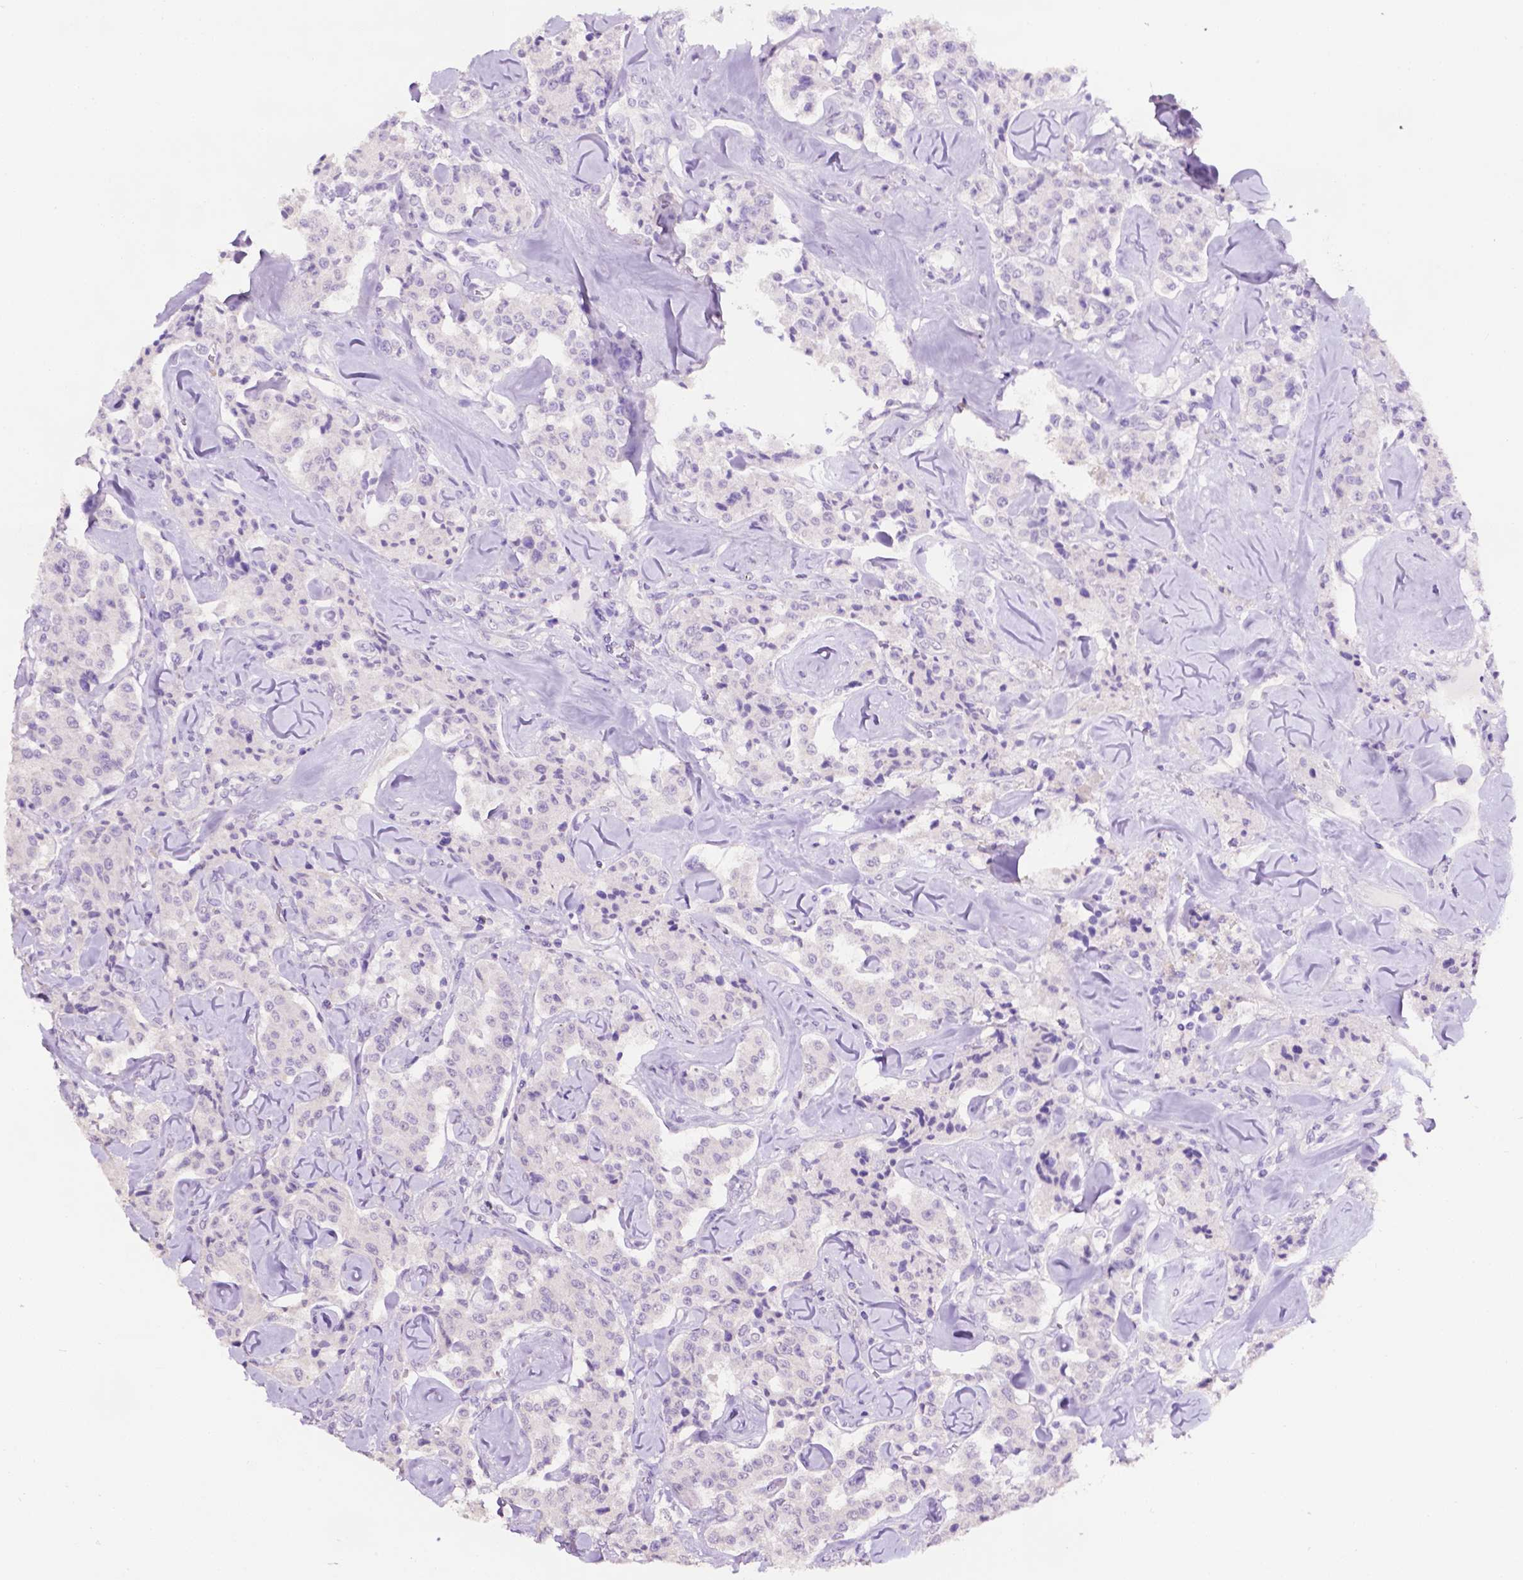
{"staining": {"intensity": "negative", "quantity": "none", "location": "none"}, "tissue": "carcinoid", "cell_type": "Tumor cells", "image_type": "cancer", "snomed": [{"axis": "morphology", "description": "Carcinoid, malignant, NOS"}, {"axis": "topography", "description": "Pancreas"}], "caption": "DAB immunohistochemical staining of human carcinoid demonstrates no significant expression in tumor cells. Brightfield microscopy of immunohistochemistry (IHC) stained with DAB (brown) and hematoxylin (blue), captured at high magnification.", "gene": "TACSTD2", "patient": {"sex": "male", "age": 41}}